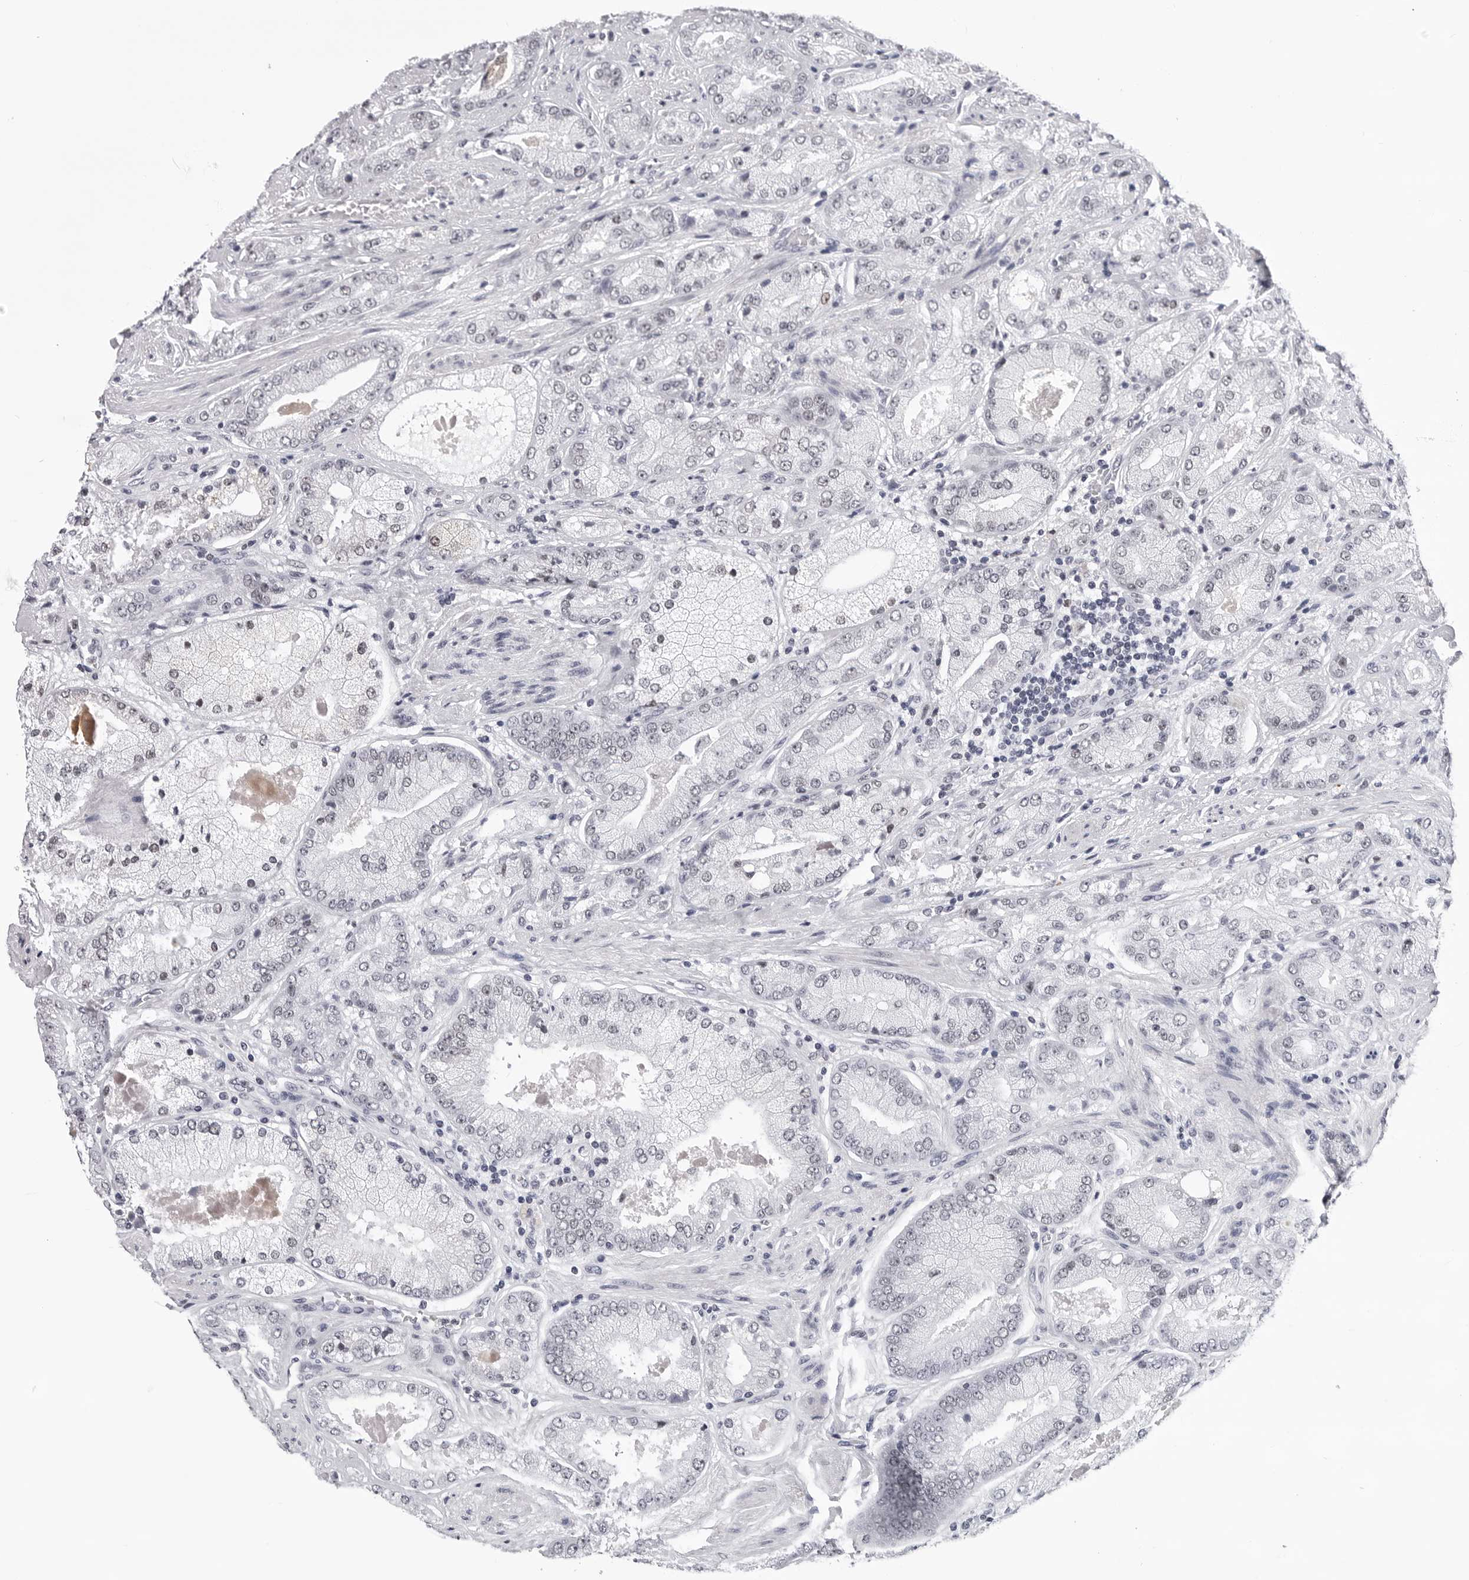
{"staining": {"intensity": "negative", "quantity": "none", "location": "none"}, "tissue": "prostate cancer", "cell_type": "Tumor cells", "image_type": "cancer", "snomed": [{"axis": "morphology", "description": "Adenocarcinoma, High grade"}, {"axis": "topography", "description": "Prostate"}], "caption": "Photomicrograph shows no significant protein expression in tumor cells of high-grade adenocarcinoma (prostate). The staining was performed using DAB to visualize the protein expression in brown, while the nuclei were stained in blue with hematoxylin (Magnification: 20x).", "gene": "SF3B4", "patient": {"sex": "male", "age": 58}}